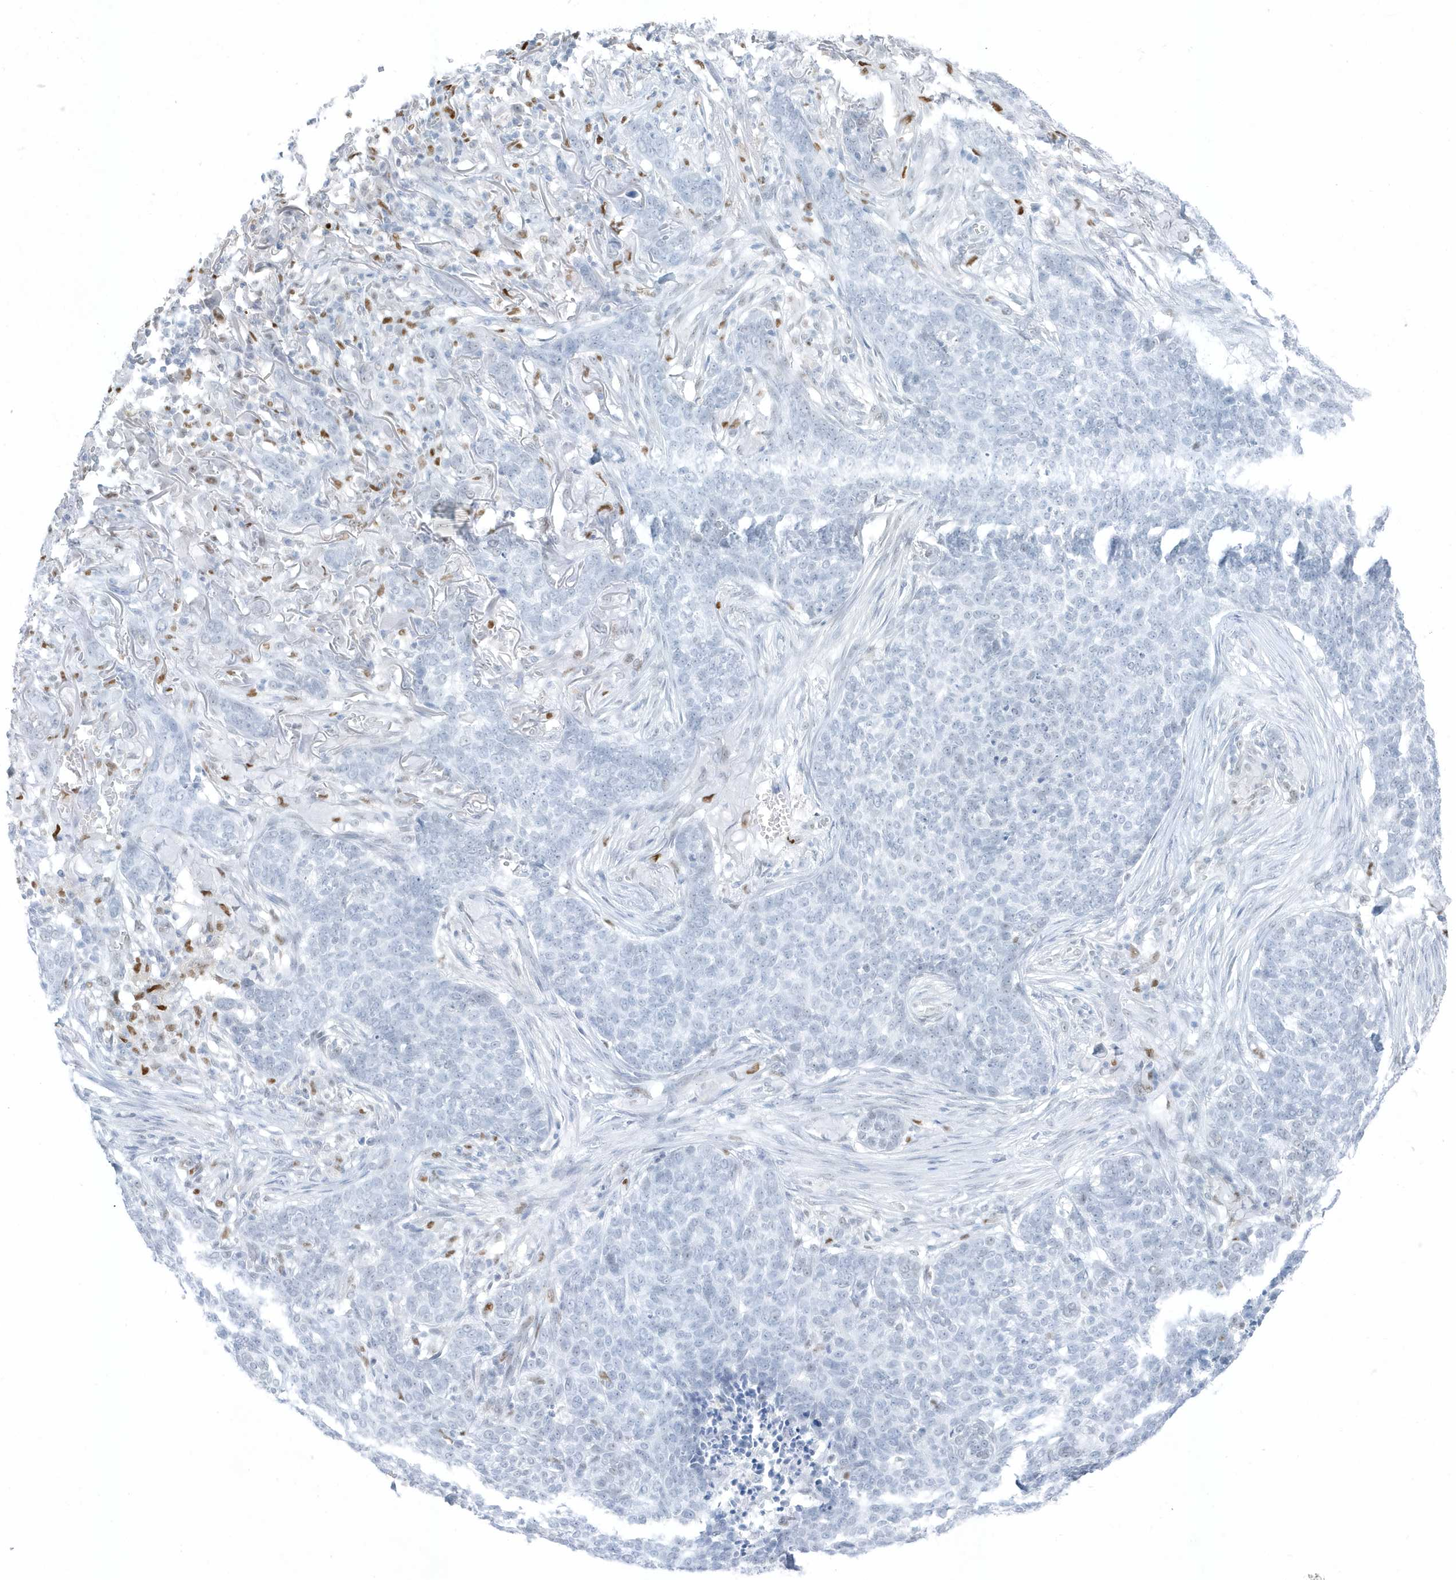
{"staining": {"intensity": "negative", "quantity": "none", "location": "none"}, "tissue": "skin cancer", "cell_type": "Tumor cells", "image_type": "cancer", "snomed": [{"axis": "morphology", "description": "Basal cell carcinoma"}, {"axis": "topography", "description": "Skin"}], "caption": "Human skin cancer (basal cell carcinoma) stained for a protein using IHC demonstrates no positivity in tumor cells.", "gene": "SMIM34", "patient": {"sex": "male", "age": 85}}